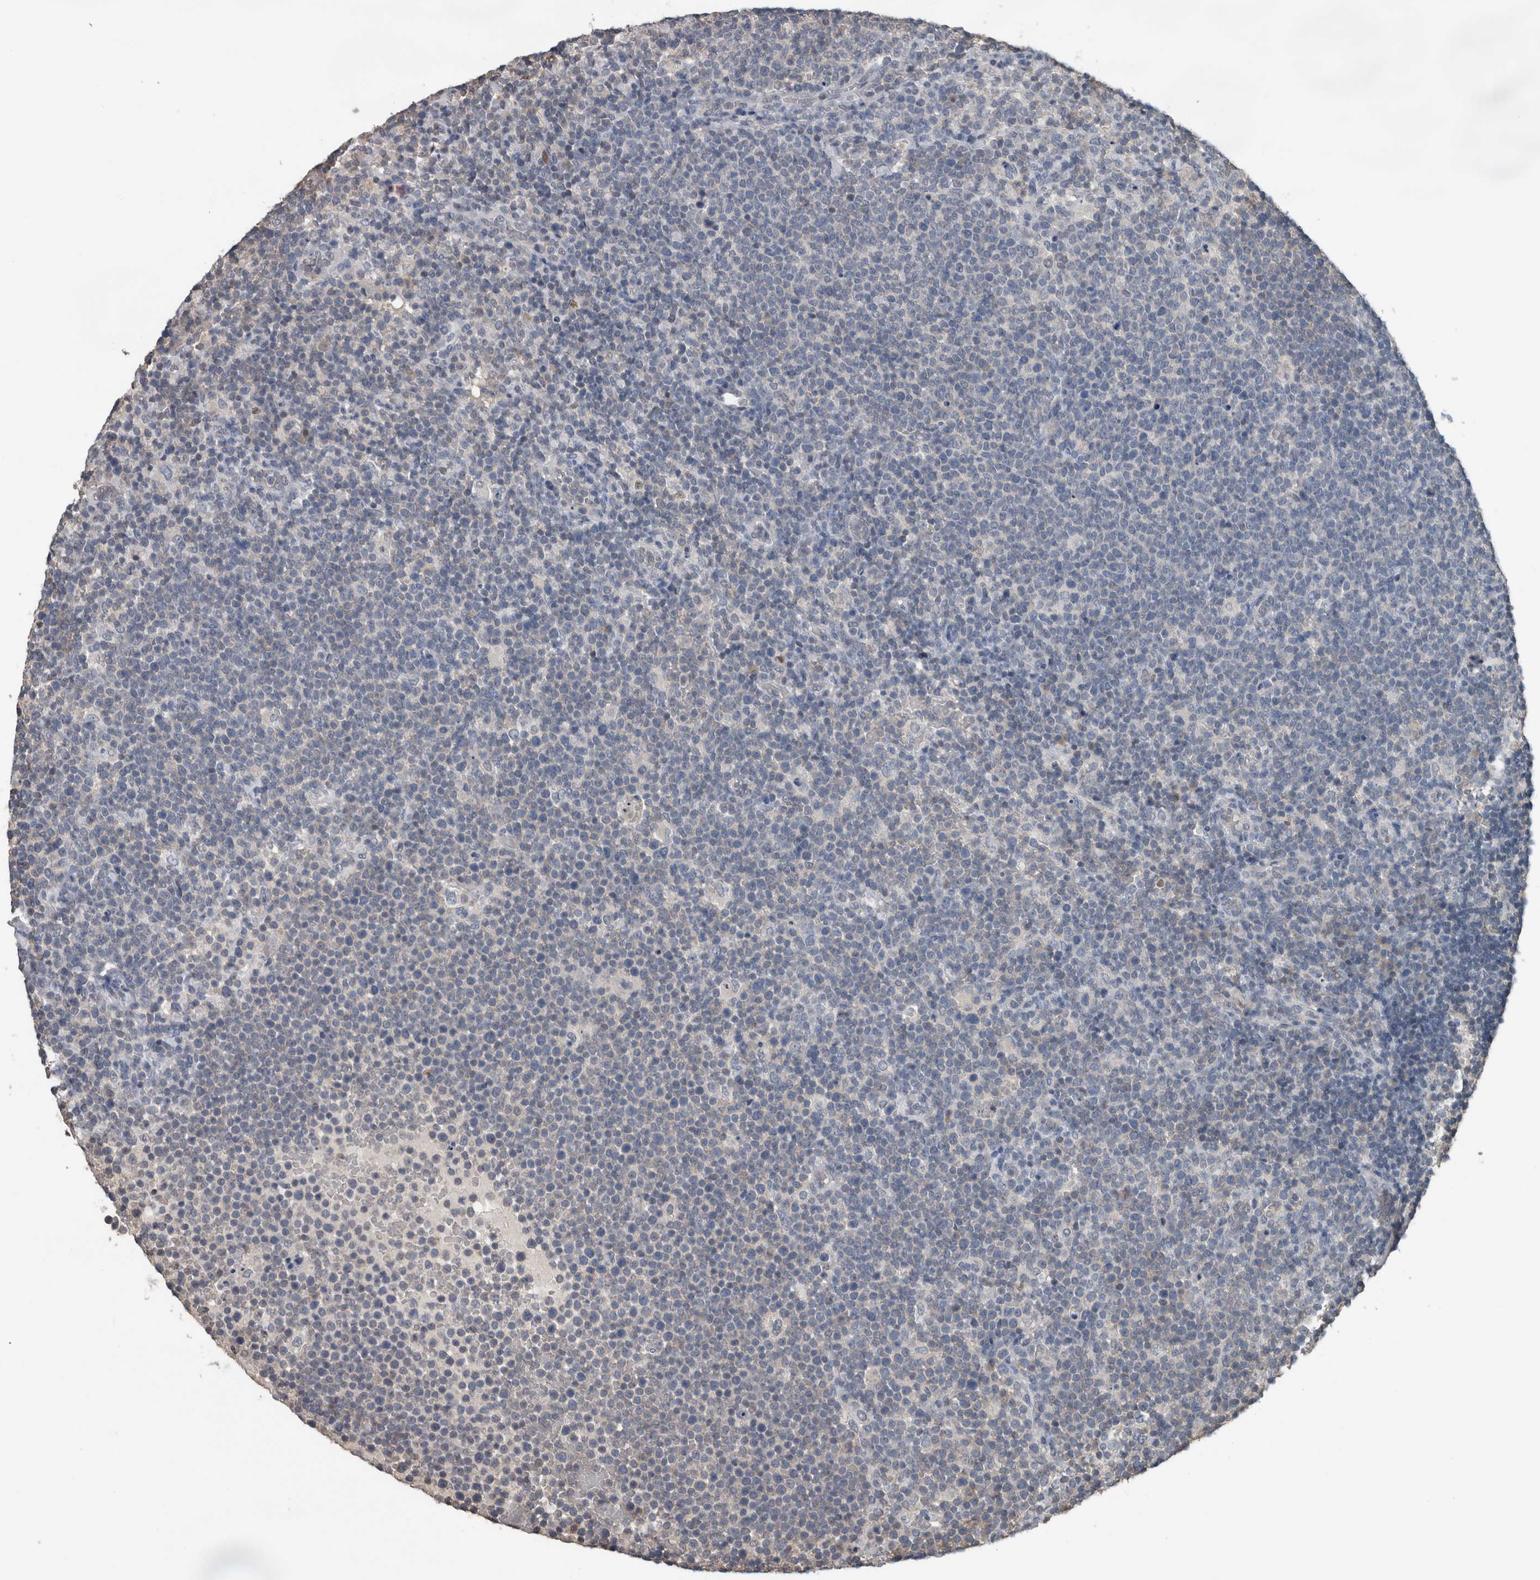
{"staining": {"intensity": "negative", "quantity": "none", "location": "none"}, "tissue": "lymphoma", "cell_type": "Tumor cells", "image_type": "cancer", "snomed": [{"axis": "morphology", "description": "Malignant lymphoma, non-Hodgkin's type, High grade"}, {"axis": "topography", "description": "Lymph node"}], "caption": "An immunohistochemistry micrograph of lymphoma is shown. There is no staining in tumor cells of lymphoma. The staining is performed using DAB (3,3'-diaminobenzidine) brown chromogen with nuclei counter-stained in using hematoxylin.", "gene": "MAFF", "patient": {"sex": "male", "age": 61}}